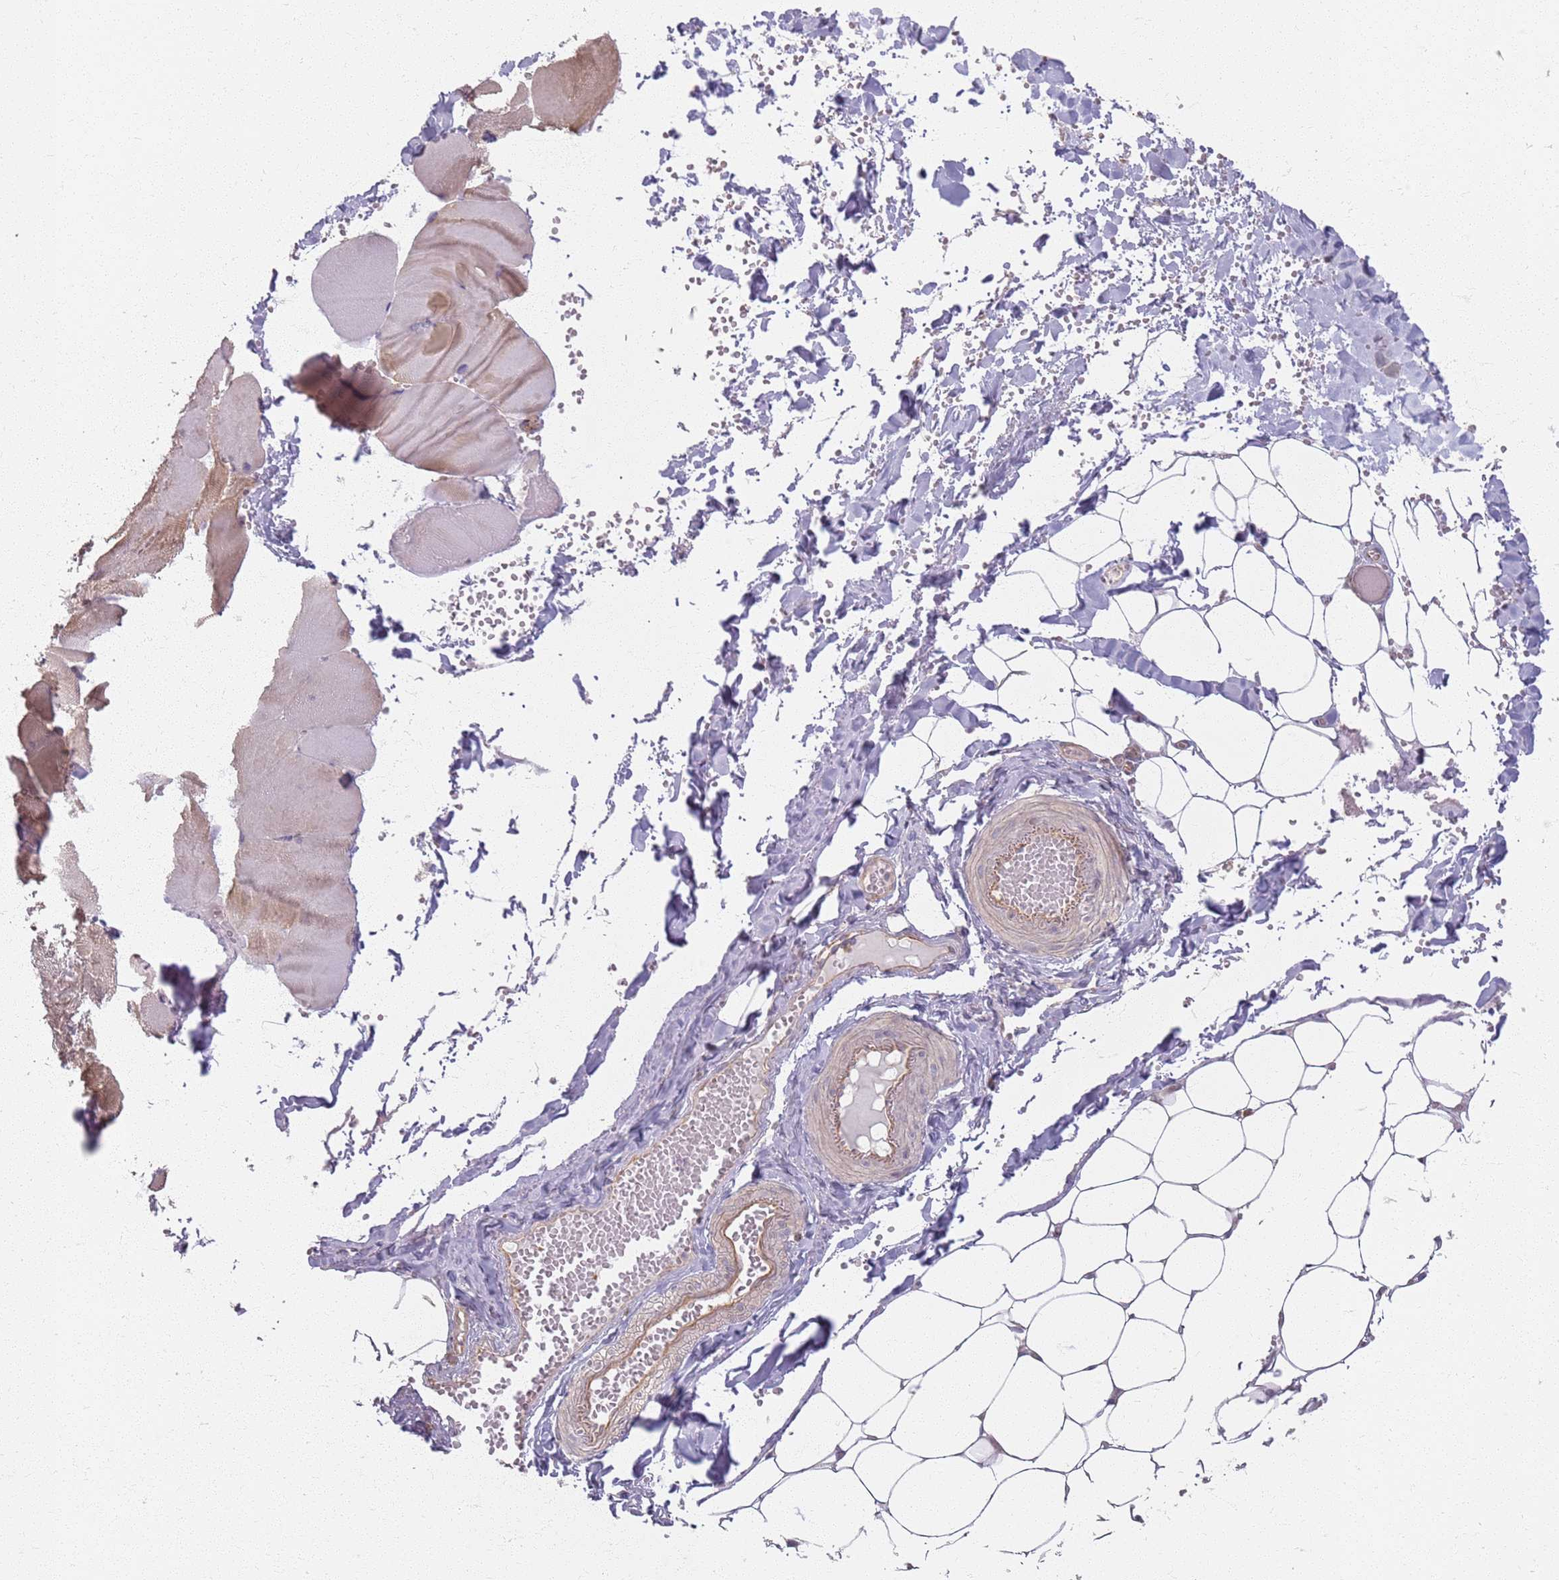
{"staining": {"intensity": "negative", "quantity": "none", "location": "none"}, "tissue": "adipose tissue", "cell_type": "Adipocytes", "image_type": "normal", "snomed": [{"axis": "morphology", "description": "Normal tissue, NOS"}, {"axis": "topography", "description": "Skeletal muscle"}, {"axis": "topography", "description": "Peripheral nerve tissue"}], "caption": "Photomicrograph shows no protein positivity in adipocytes of unremarkable adipose tissue. (DAB (3,3'-diaminobenzidine) immunohistochemistry (IHC) visualized using brightfield microscopy, high magnification).", "gene": "KCNA5", "patient": {"sex": "female", "age": 55}}